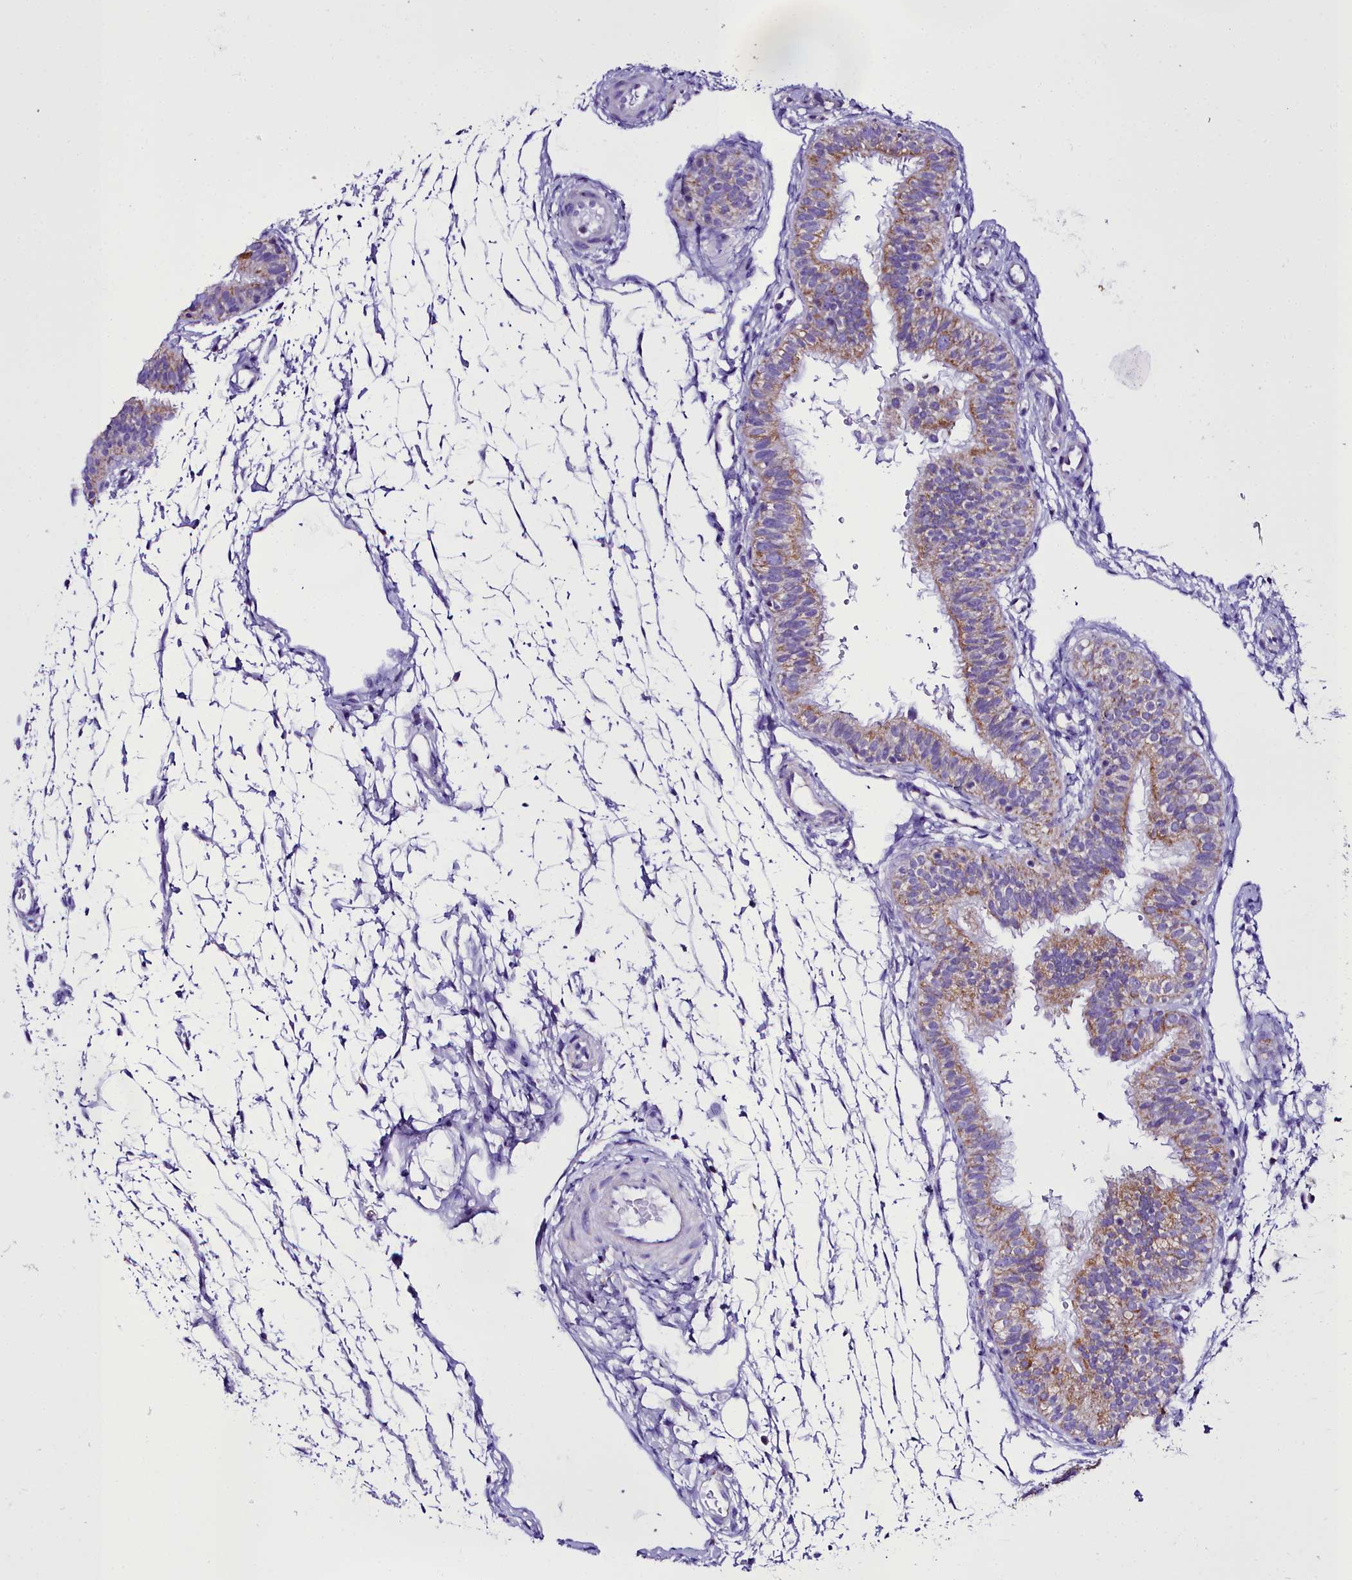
{"staining": {"intensity": "moderate", "quantity": ">75%", "location": "cytoplasmic/membranous"}, "tissue": "fallopian tube", "cell_type": "Glandular cells", "image_type": "normal", "snomed": [{"axis": "morphology", "description": "Normal tissue, NOS"}, {"axis": "topography", "description": "Fallopian tube"}], "caption": "Brown immunohistochemical staining in unremarkable human fallopian tube displays moderate cytoplasmic/membranous staining in about >75% of glandular cells.", "gene": "WDFY3", "patient": {"sex": "female", "age": 35}}